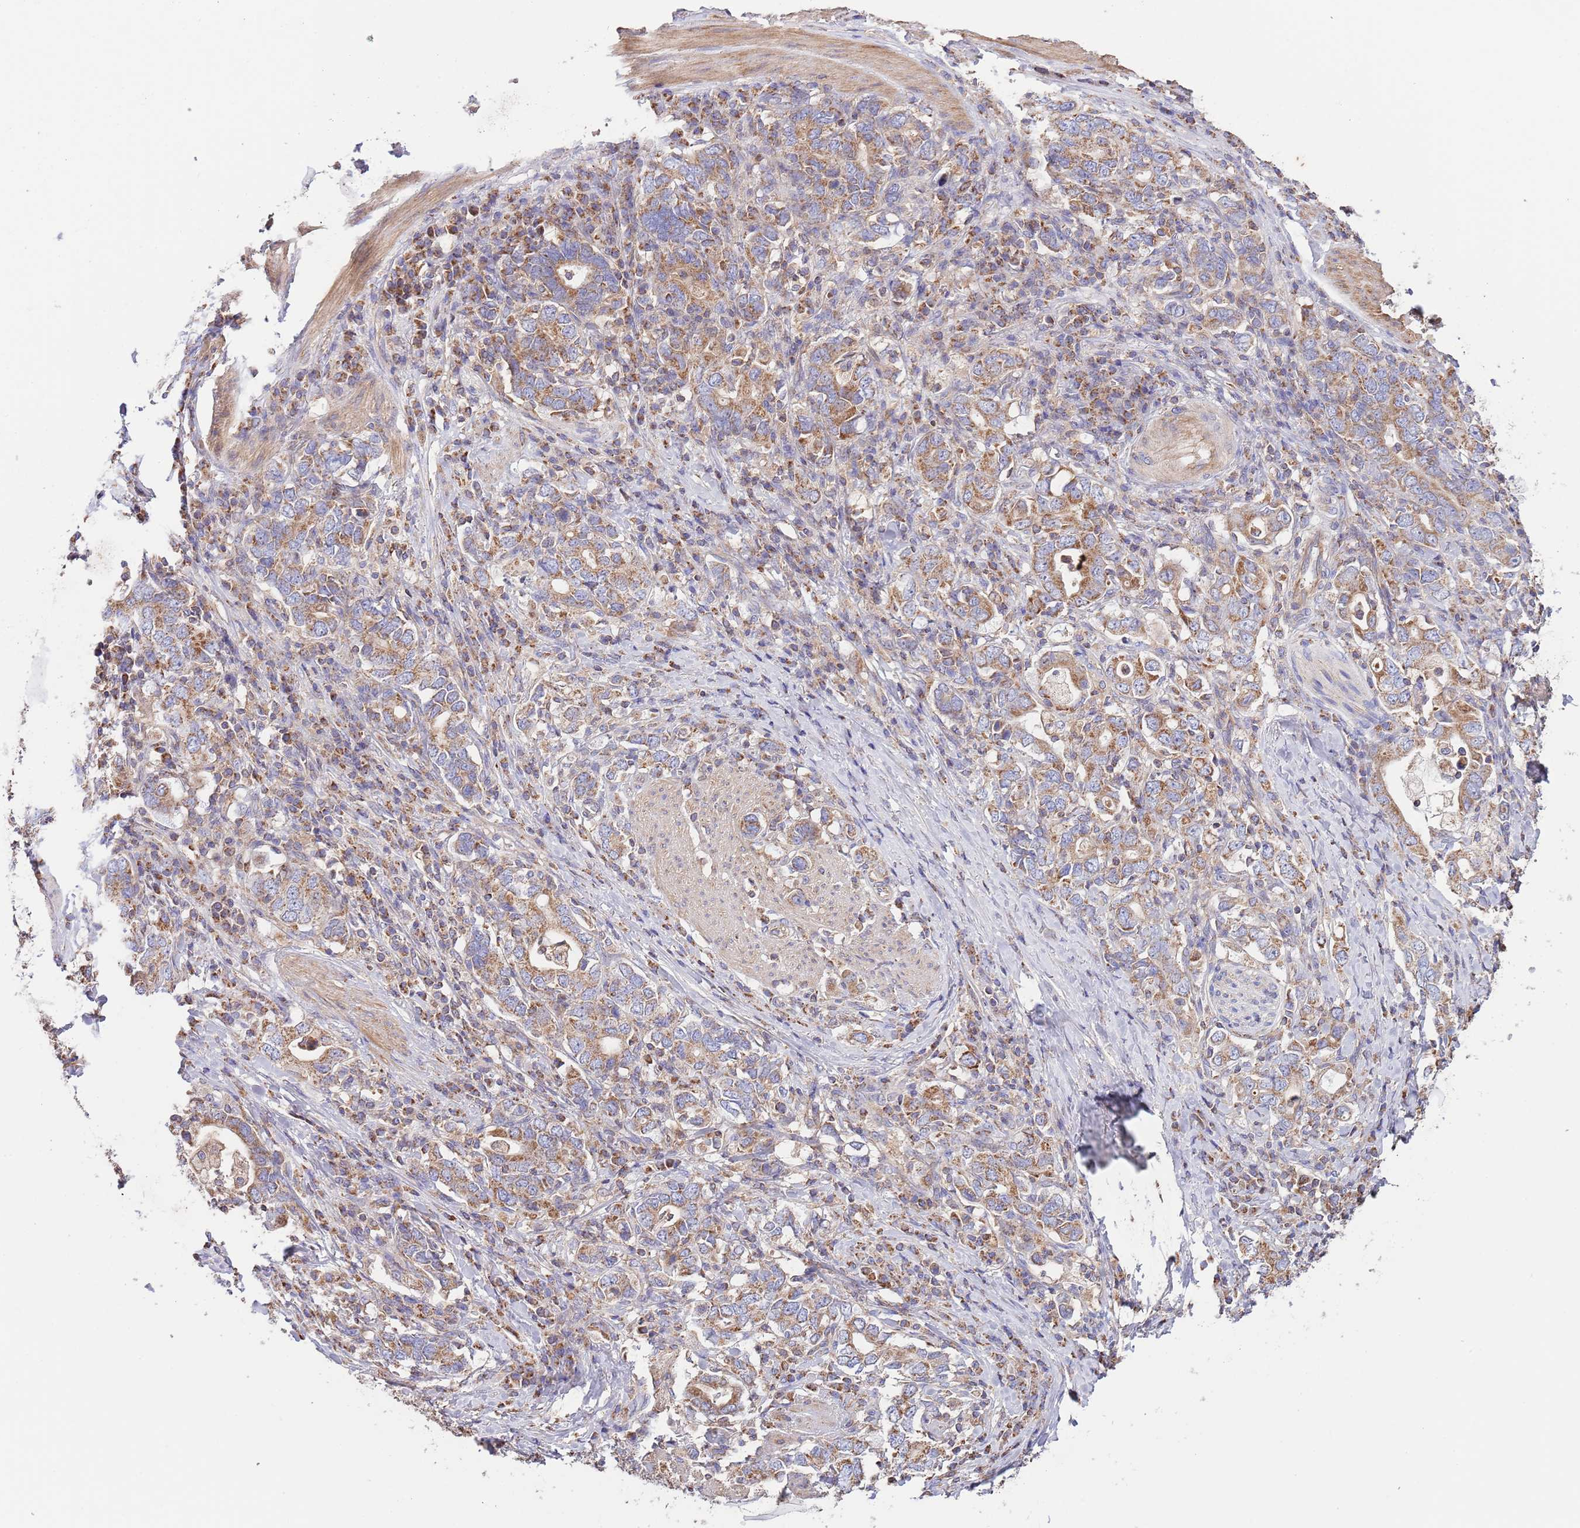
{"staining": {"intensity": "moderate", "quantity": ">75%", "location": "cytoplasmic/membranous"}, "tissue": "stomach cancer", "cell_type": "Tumor cells", "image_type": "cancer", "snomed": [{"axis": "morphology", "description": "Adenocarcinoma, NOS"}, {"axis": "topography", "description": "Stomach, upper"}, {"axis": "topography", "description": "Stomach"}], "caption": "Stomach cancer stained with immunohistochemistry displays moderate cytoplasmic/membranous positivity in about >75% of tumor cells.", "gene": "DNAJA3", "patient": {"sex": "male", "age": 62}}